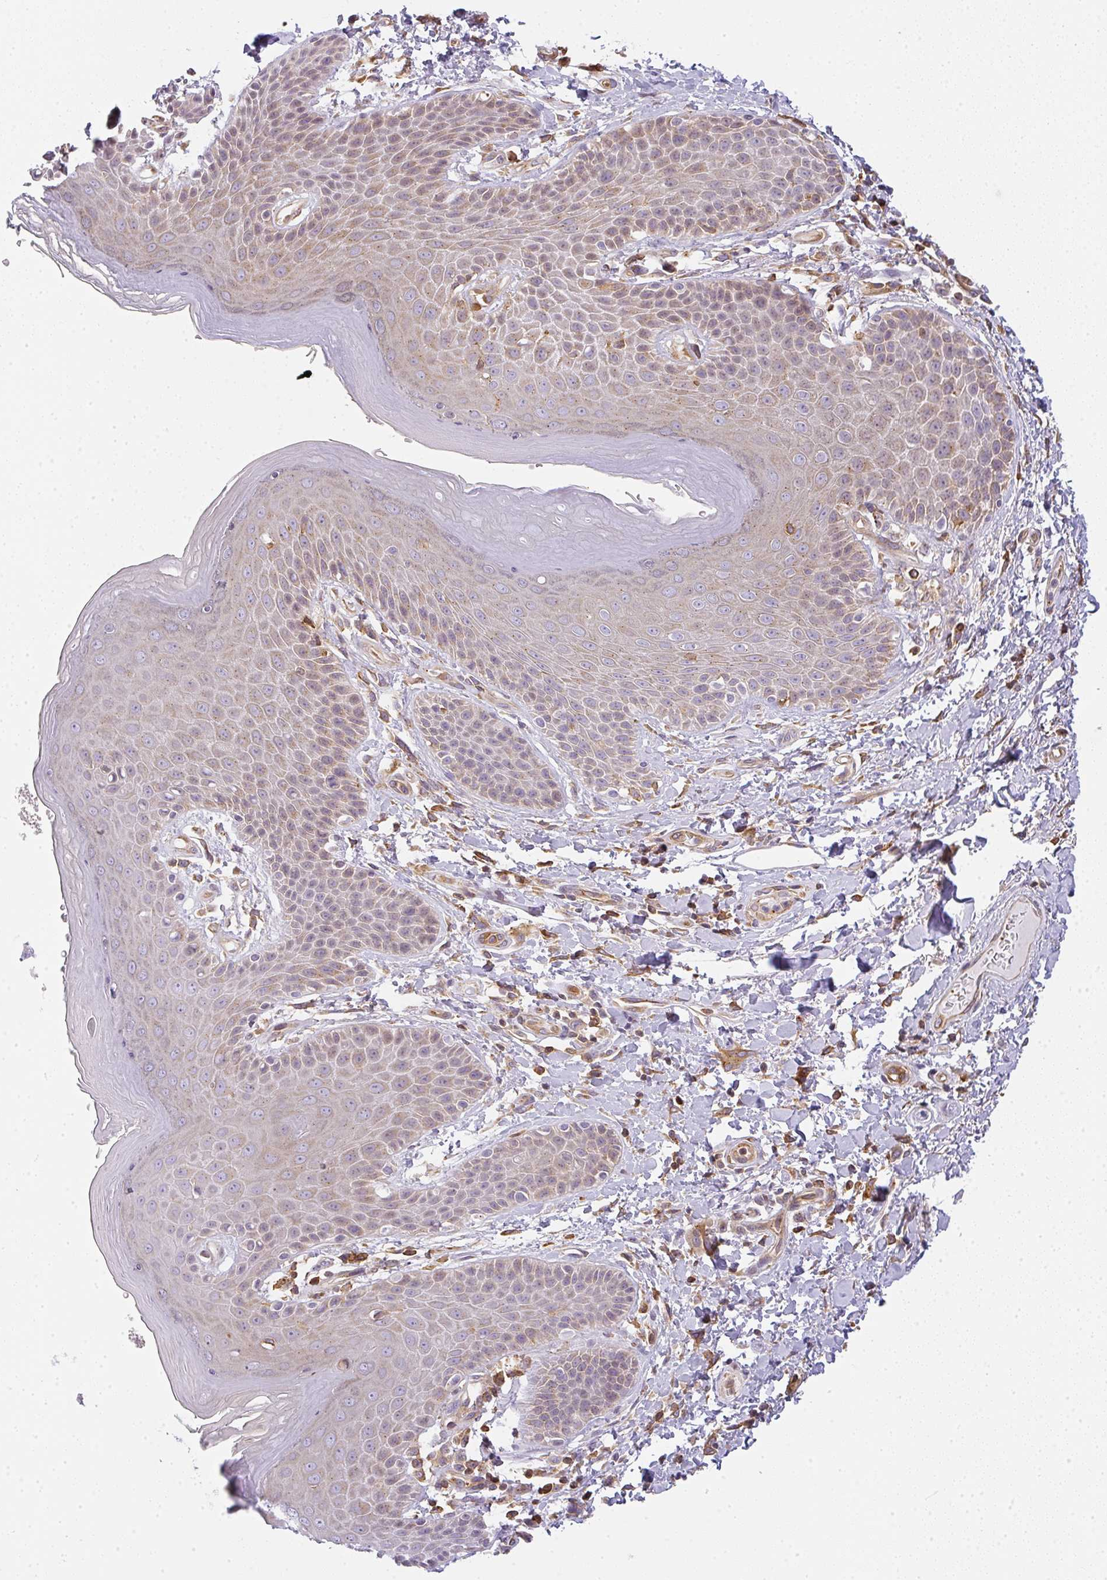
{"staining": {"intensity": "weak", "quantity": "25%-75%", "location": "cytoplasmic/membranous"}, "tissue": "skin", "cell_type": "Epidermal cells", "image_type": "normal", "snomed": [{"axis": "morphology", "description": "Normal tissue, NOS"}, {"axis": "topography", "description": "Peripheral nerve tissue"}], "caption": "A photomicrograph of human skin stained for a protein shows weak cytoplasmic/membranous brown staining in epidermal cells. The staining was performed using DAB (3,3'-diaminobenzidine), with brown indicating positive protein expression. Nuclei are stained blue with hematoxylin.", "gene": "SULF1", "patient": {"sex": "male", "age": 51}}